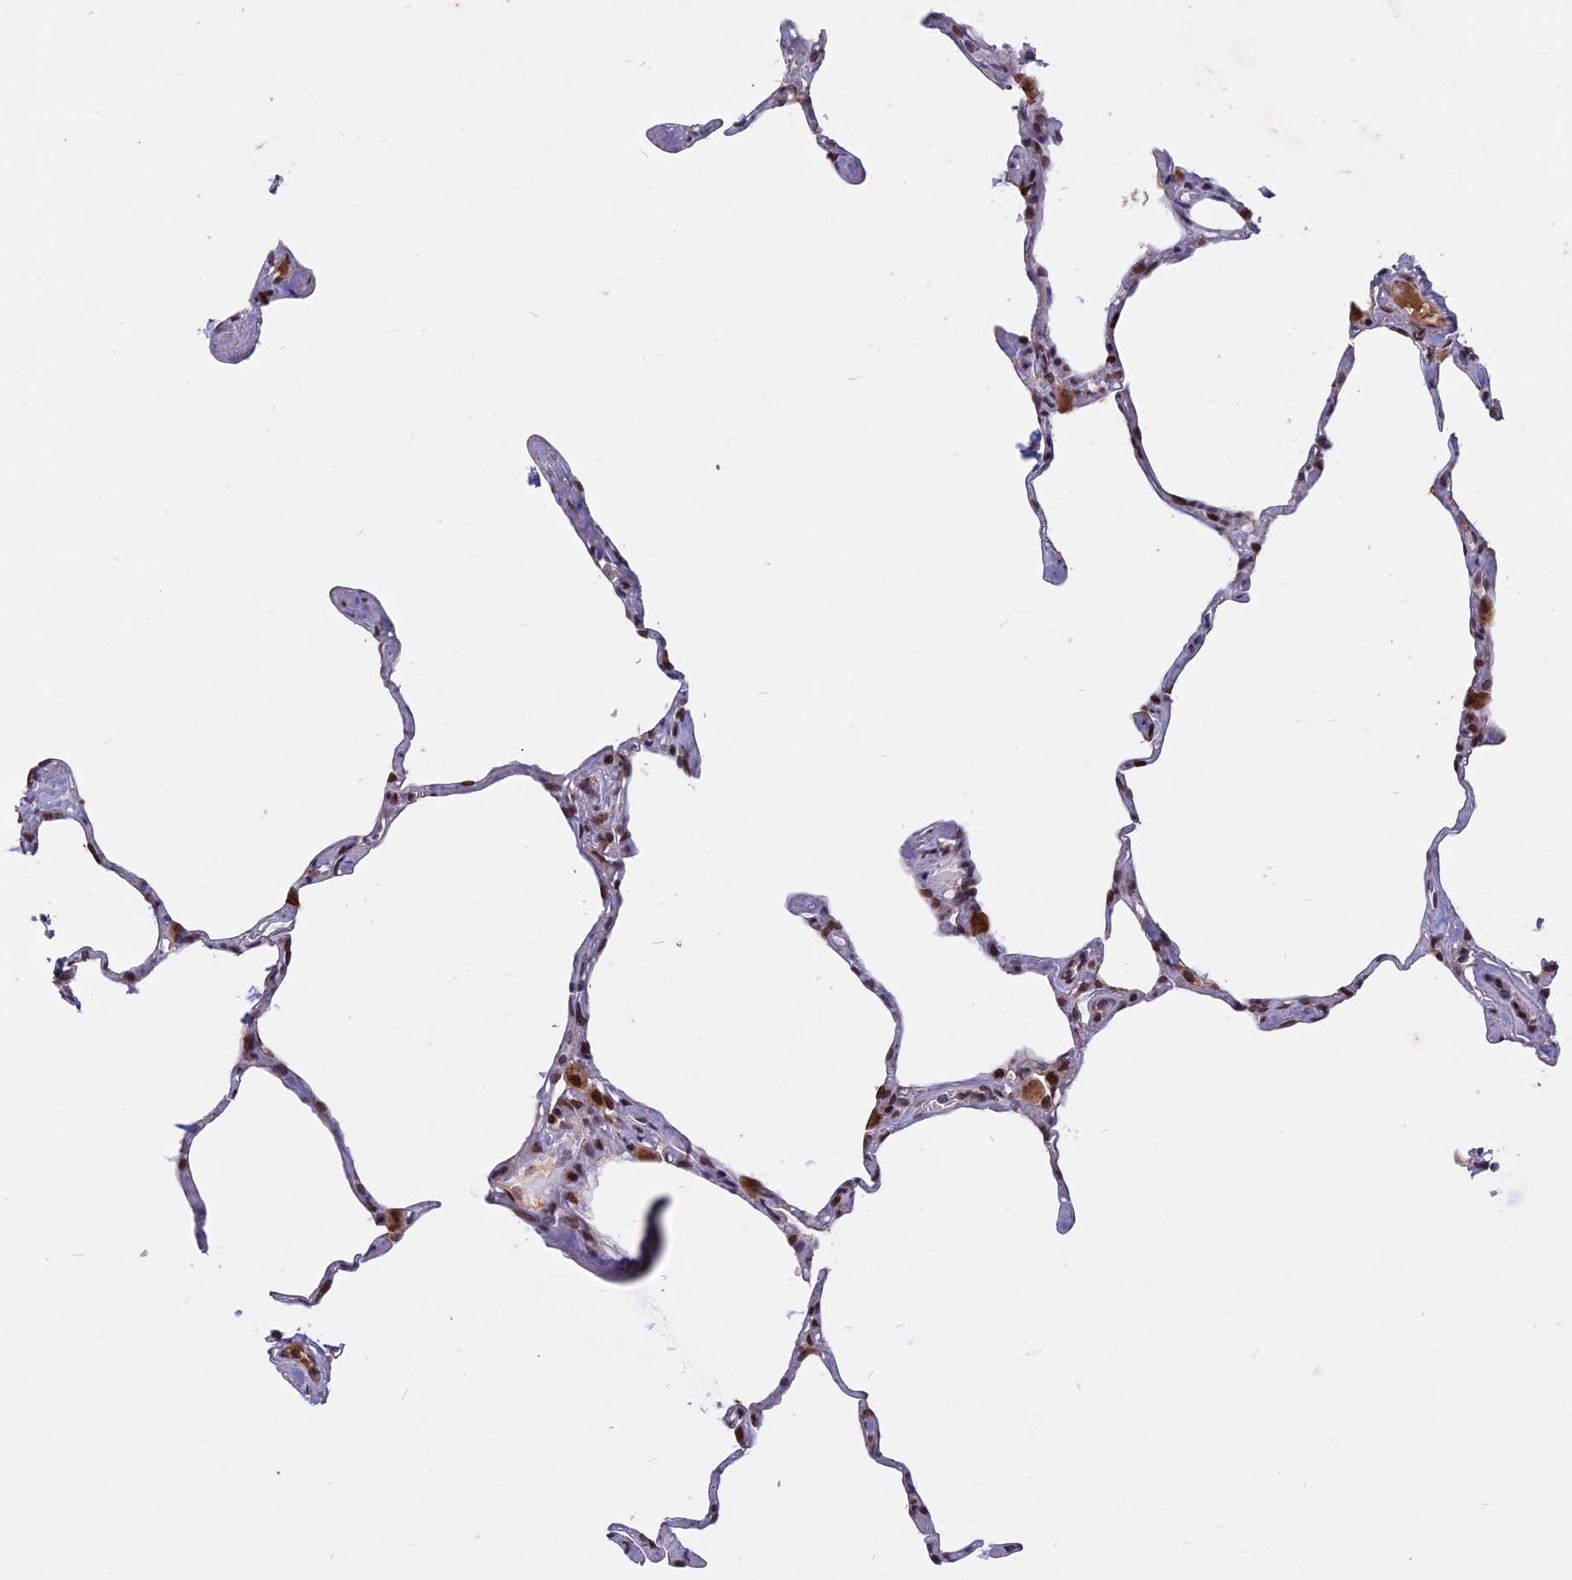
{"staining": {"intensity": "moderate", "quantity": "25%-75%", "location": "nuclear"}, "tissue": "lung", "cell_type": "Alveolar cells", "image_type": "normal", "snomed": [{"axis": "morphology", "description": "Normal tissue, NOS"}, {"axis": "topography", "description": "Lung"}], "caption": "A medium amount of moderate nuclear expression is present in approximately 25%-75% of alveolar cells in benign lung.", "gene": "CDC7", "patient": {"sex": "male", "age": 65}}